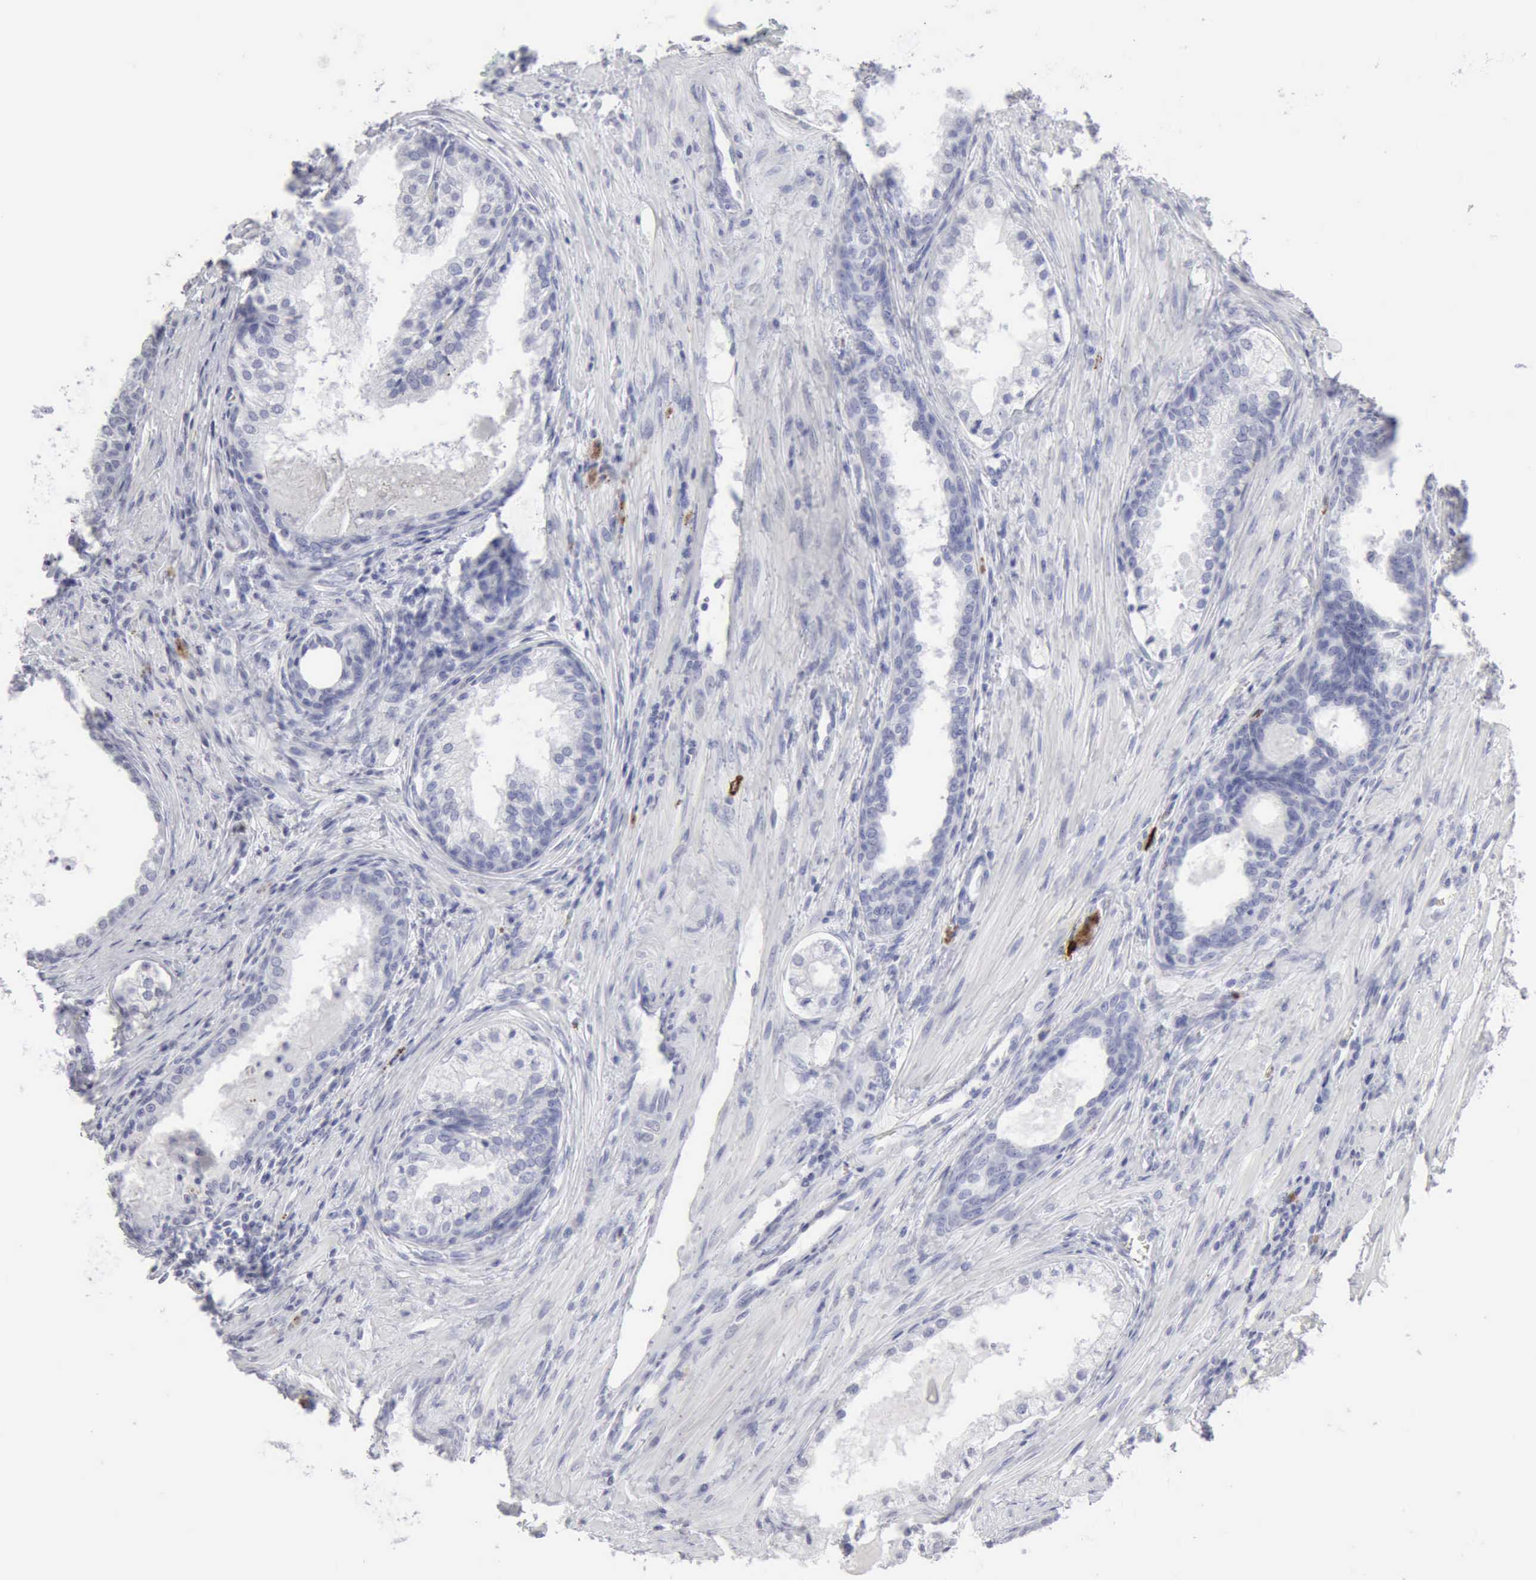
{"staining": {"intensity": "negative", "quantity": "none", "location": "none"}, "tissue": "prostate cancer", "cell_type": "Tumor cells", "image_type": "cancer", "snomed": [{"axis": "morphology", "description": "Adenocarcinoma, Medium grade"}, {"axis": "topography", "description": "Prostate"}], "caption": "Tumor cells are negative for protein expression in human prostate adenocarcinoma (medium-grade).", "gene": "CMA1", "patient": {"sex": "male", "age": 70}}